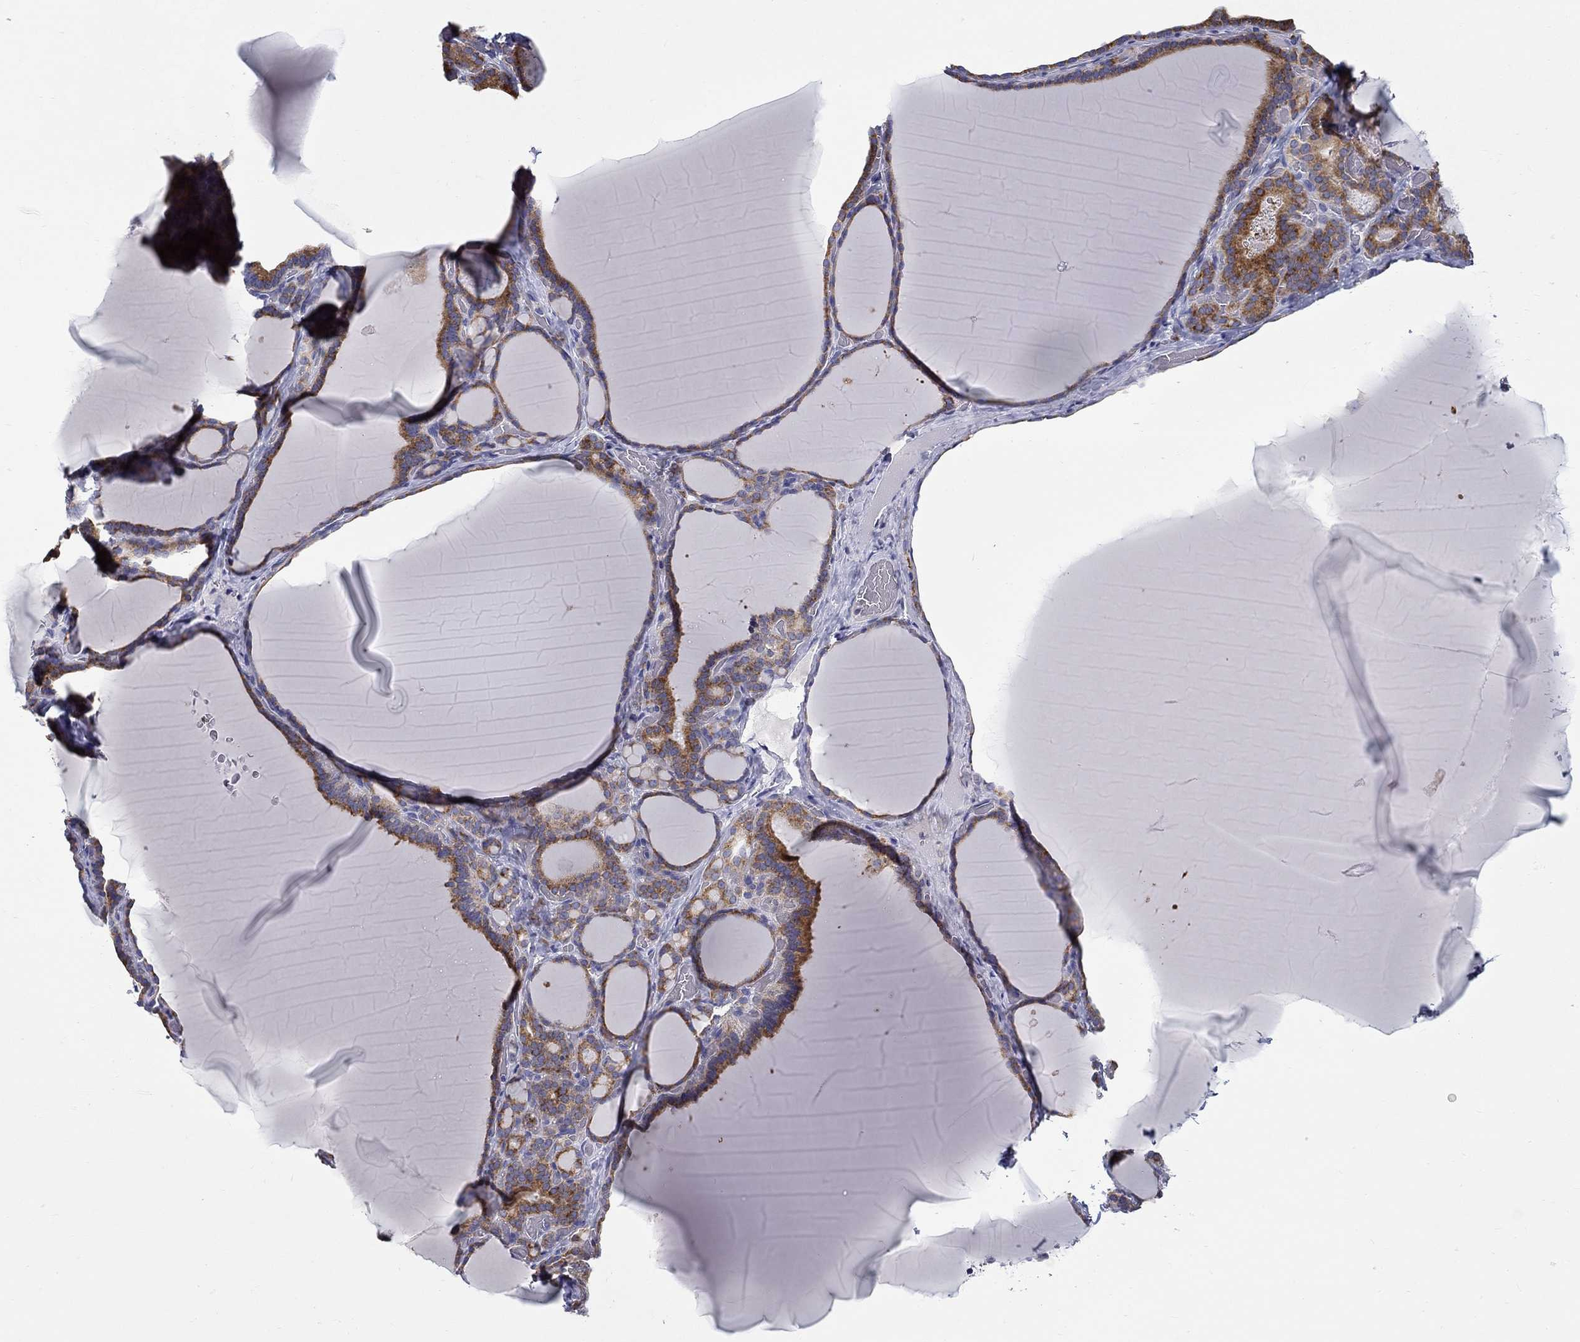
{"staining": {"intensity": "strong", "quantity": ">75%", "location": "cytoplasmic/membranous"}, "tissue": "thyroid gland", "cell_type": "Glandular cells", "image_type": "normal", "snomed": [{"axis": "morphology", "description": "Normal tissue, NOS"}, {"axis": "morphology", "description": "Hyperplasia, NOS"}, {"axis": "topography", "description": "Thyroid gland"}], "caption": "Immunohistochemical staining of unremarkable human thyroid gland exhibits high levels of strong cytoplasmic/membranous staining in approximately >75% of glandular cells.", "gene": "QRFPR", "patient": {"sex": "female", "age": 27}}